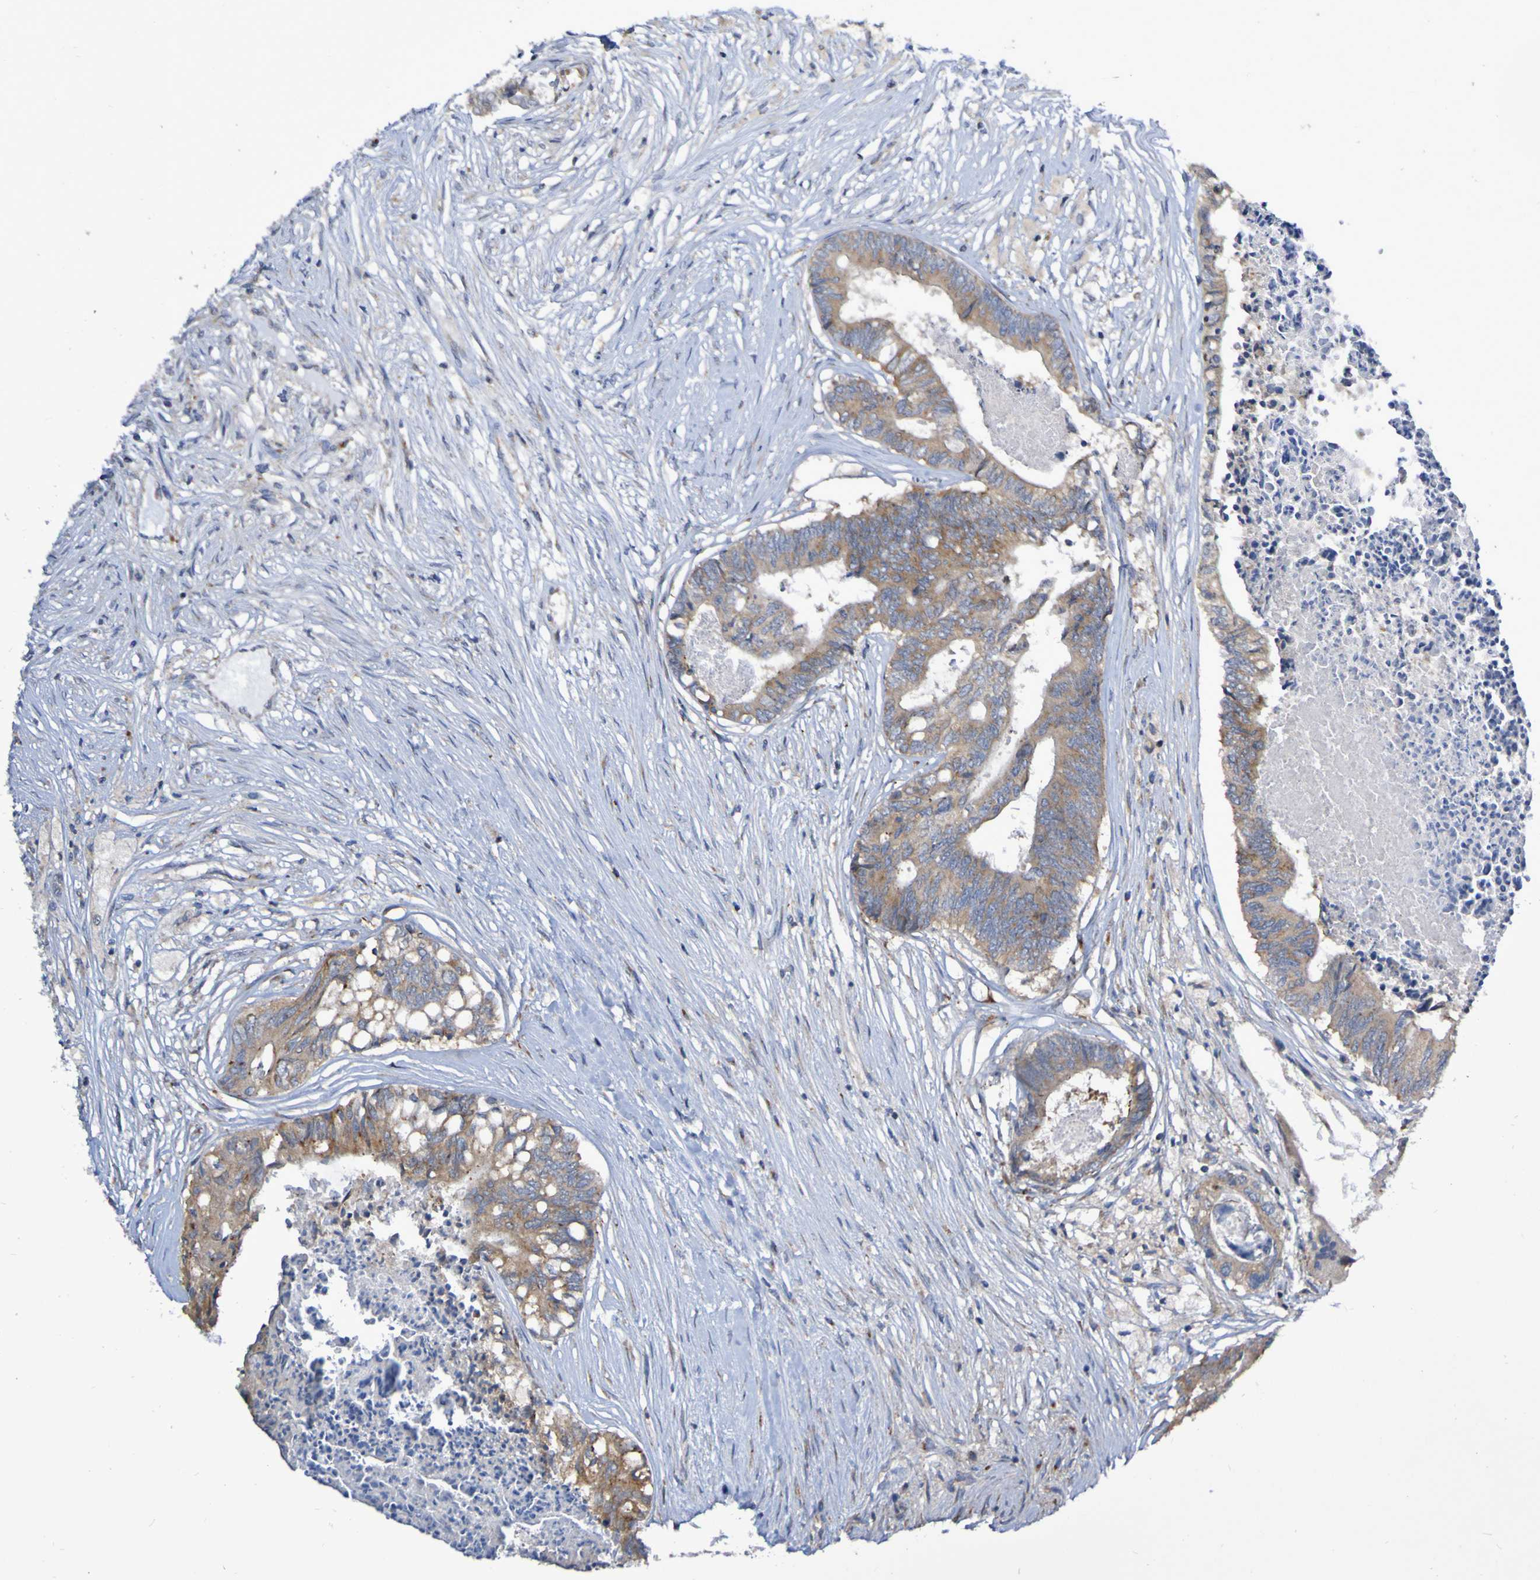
{"staining": {"intensity": "moderate", "quantity": ">75%", "location": "cytoplasmic/membranous"}, "tissue": "colorectal cancer", "cell_type": "Tumor cells", "image_type": "cancer", "snomed": [{"axis": "morphology", "description": "Adenocarcinoma, NOS"}, {"axis": "topography", "description": "Rectum"}], "caption": "Protein staining exhibits moderate cytoplasmic/membranous positivity in about >75% of tumor cells in colorectal adenocarcinoma.", "gene": "LMBRD2", "patient": {"sex": "male", "age": 63}}